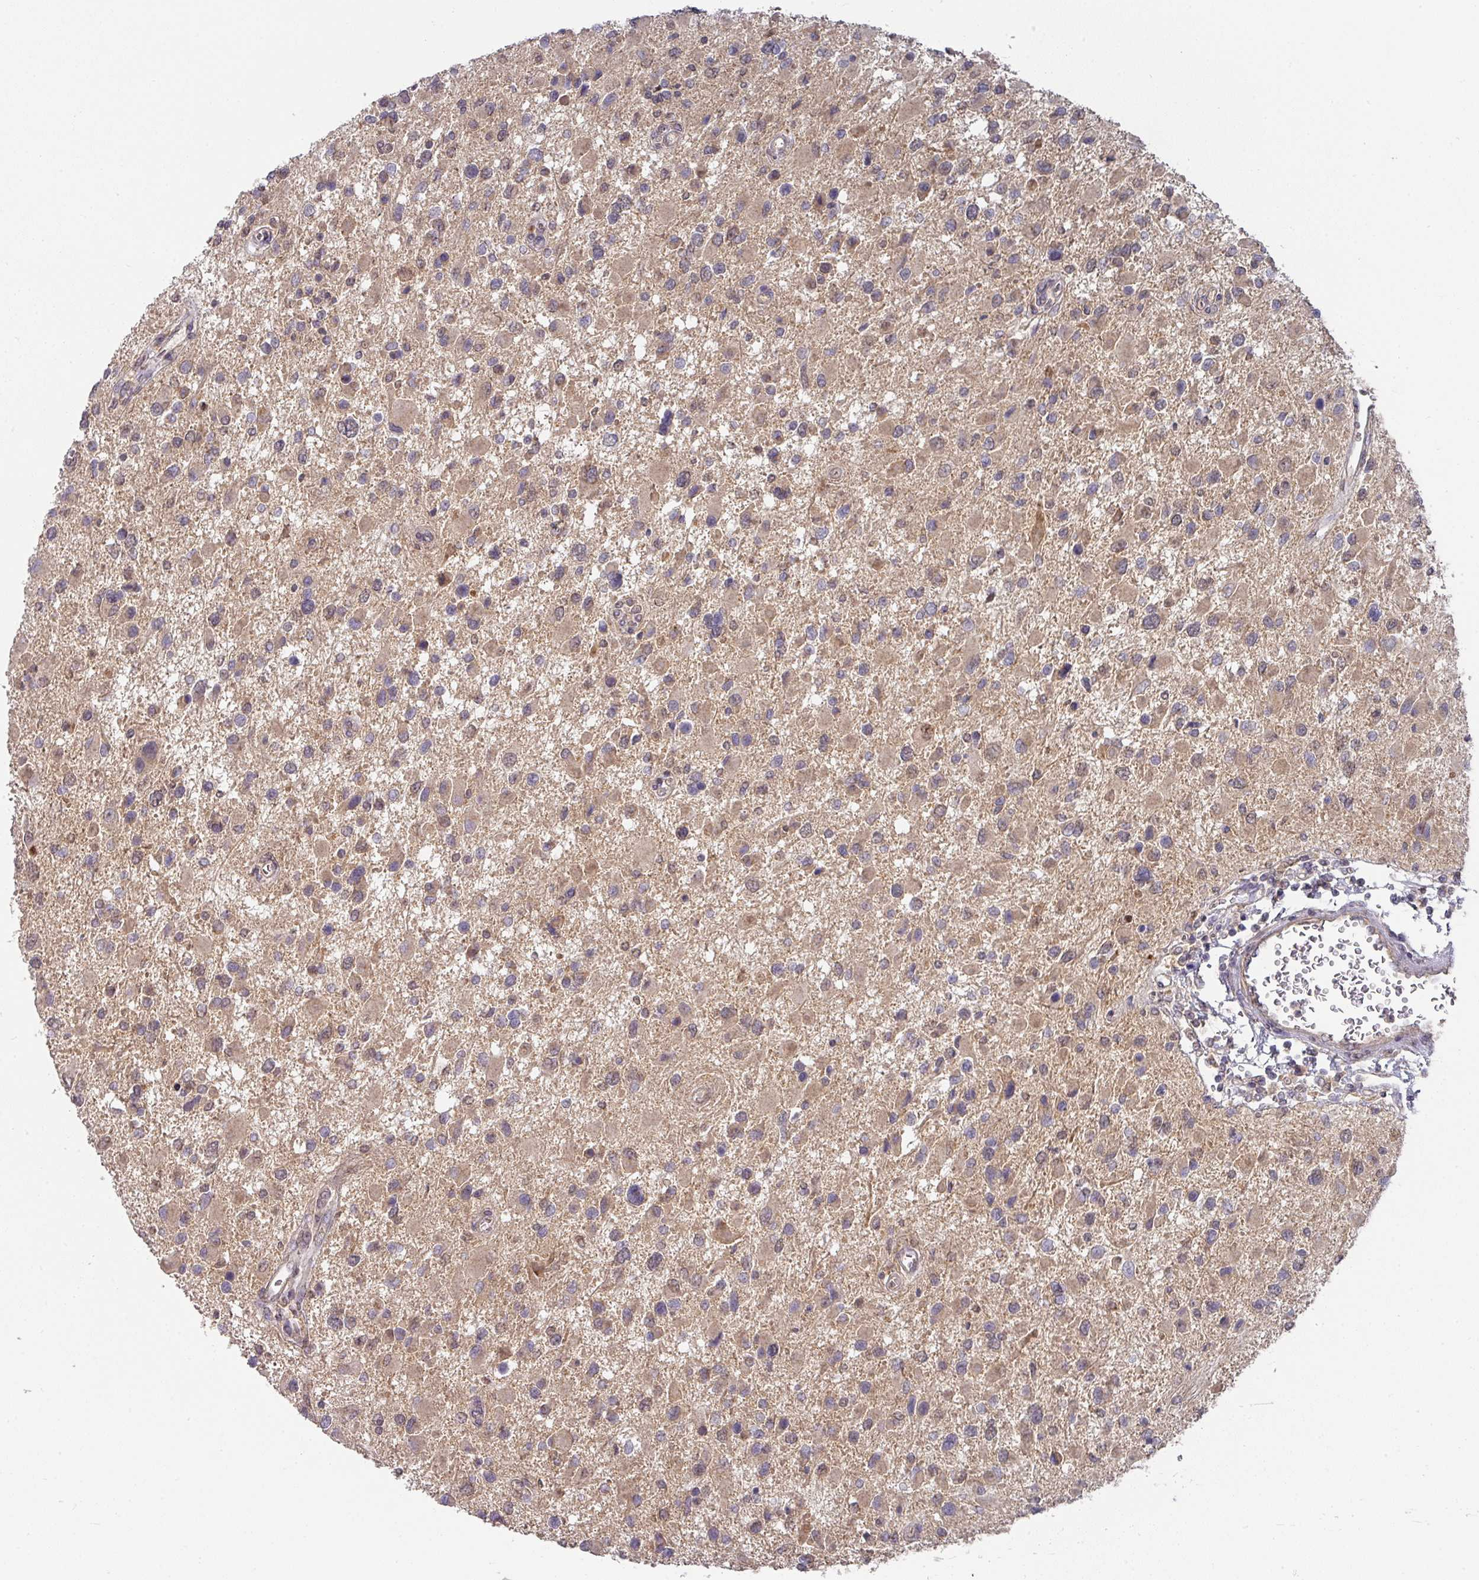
{"staining": {"intensity": "weak", "quantity": ">75%", "location": "cytoplasmic/membranous"}, "tissue": "glioma", "cell_type": "Tumor cells", "image_type": "cancer", "snomed": [{"axis": "morphology", "description": "Glioma, malignant, High grade"}, {"axis": "topography", "description": "Brain"}], "caption": "Protein expression analysis of high-grade glioma (malignant) reveals weak cytoplasmic/membranous expression in about >75% of tumor cells.", "gene": "EXTL3", "patient": {"sex": "male", "age": 53}}